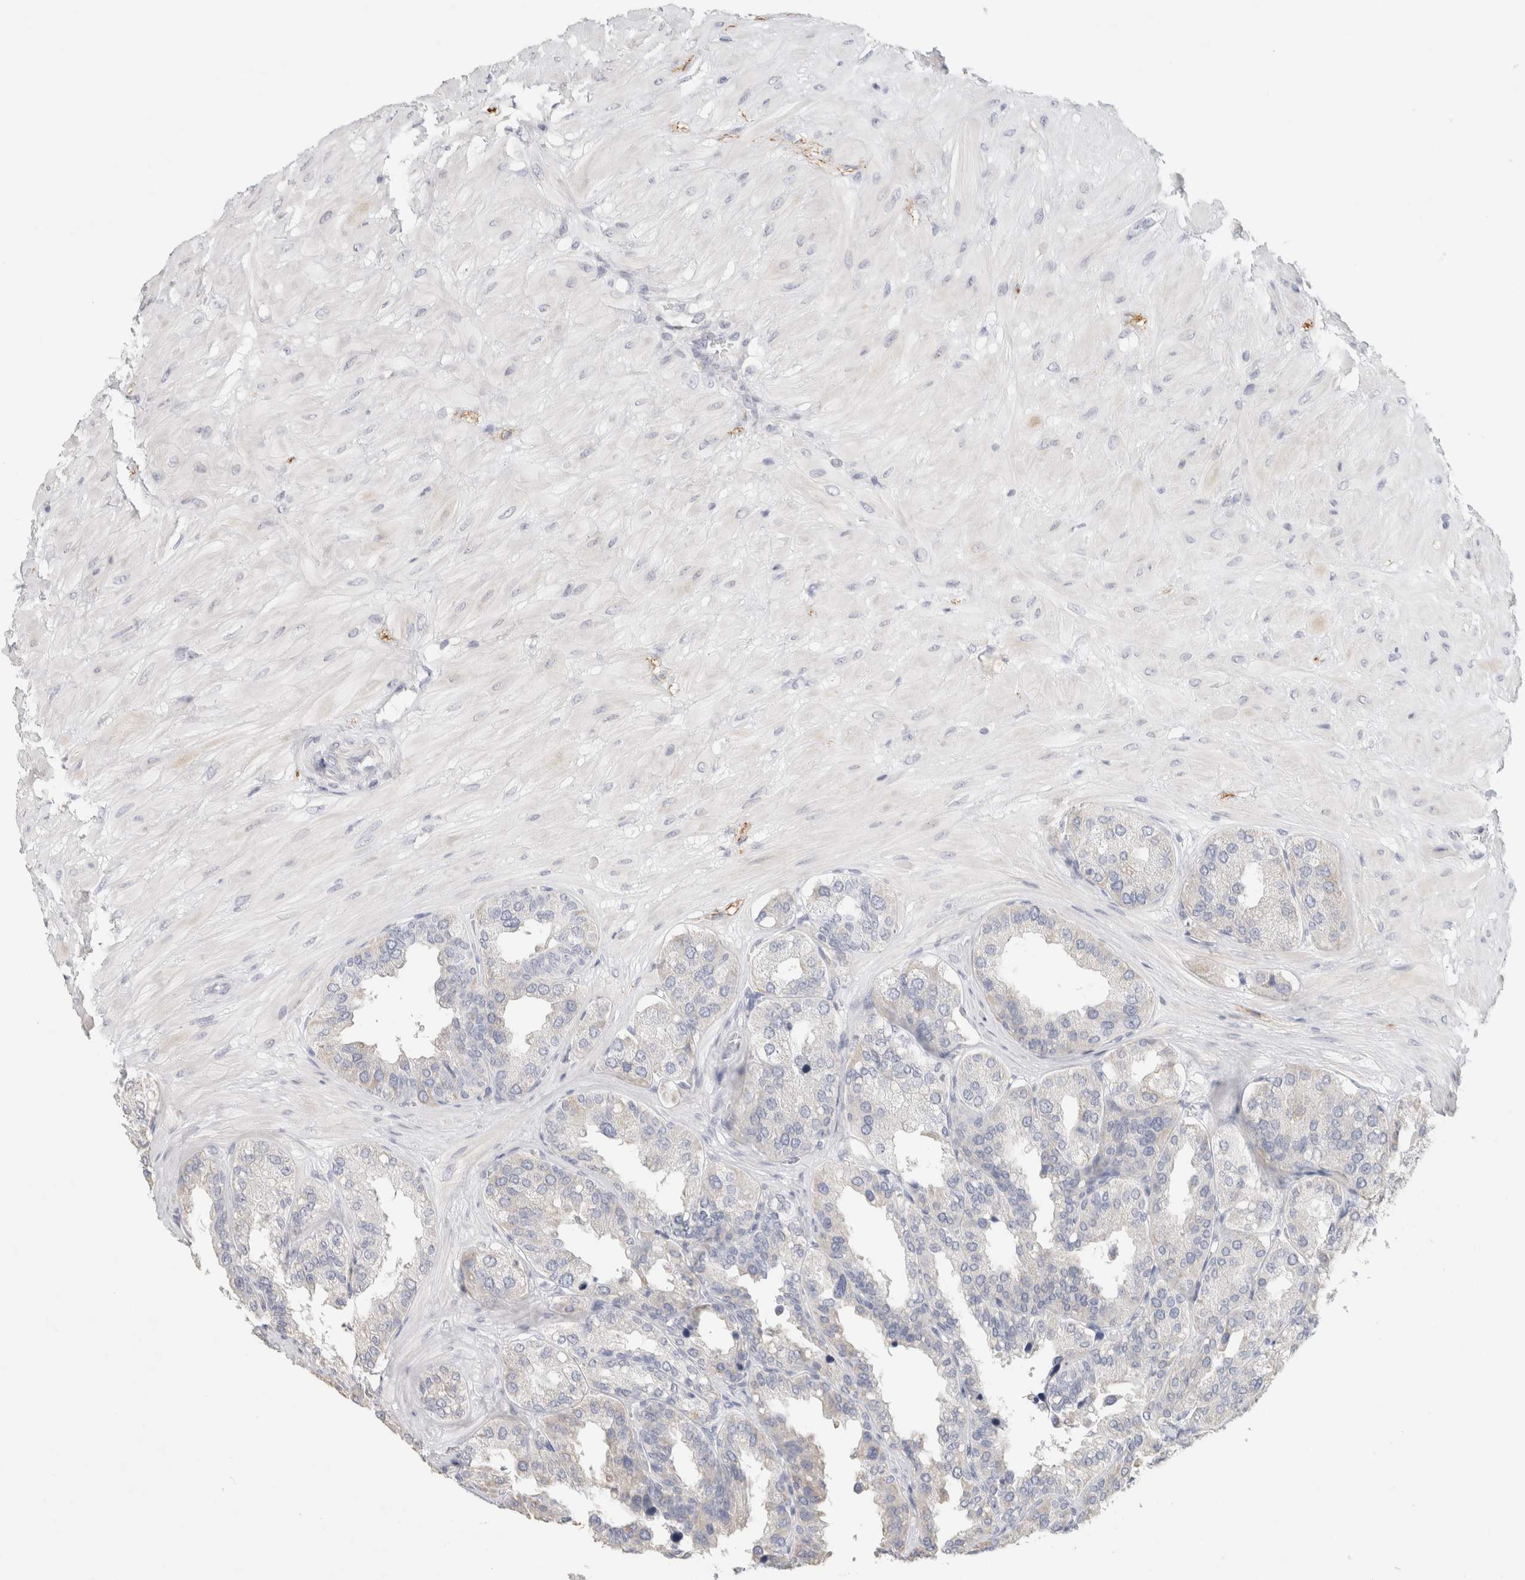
{"staining": {"intensity": "negative", "quantity": "none", "location": "none"}, "tissue": "seminal vesicle", "cell_type": "Glandular cells", "image_type": "normal", "snomed": [{"axis": "morphology", "description": "Normal tissue, NOS"}, {"axis": "topography", "description": "Prostate"}, {"axis": "topography", "description": "Seminal veicle"}], "caption": "This is an immunohistochemistry (IHC) micrograph of unremarkable seminal vesicle. There is no staining in glandular cells.", "gene": "NEFM", "patient": {"sex": "male", "age": 51}}